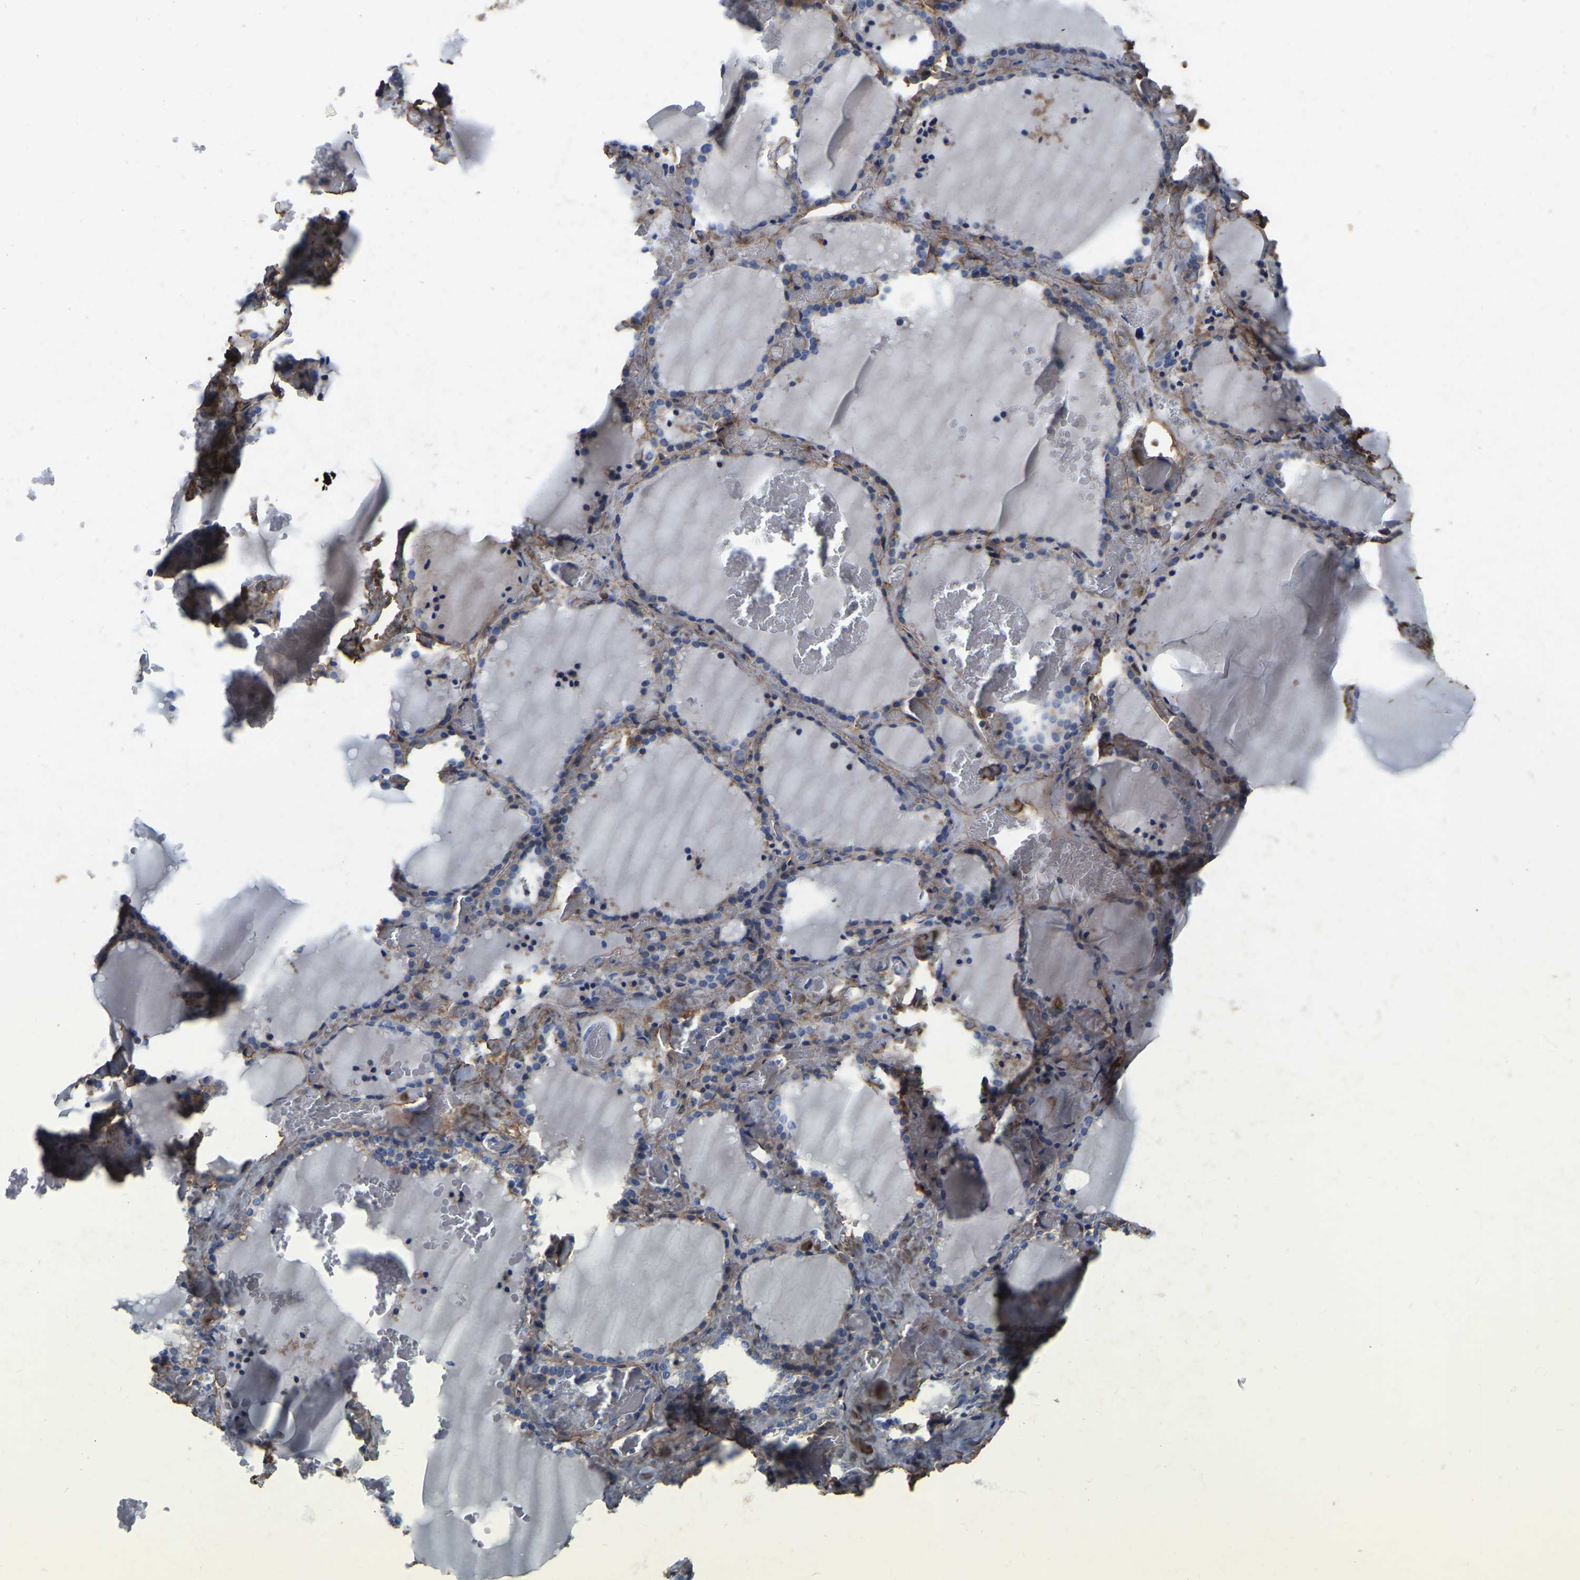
{"staining": {"intensity": "weak", "quantity": "25%-75%", "location": "cytoplasmic/membranous"}, "tissue": "thyroid gland", "cell_type": "Glandular cells", "image_type": "normal", "snomed": [{"axis": "morphology", "description": "Normal tissue, NOS"}, {"axis": "topography", "description": "Thyroid gland"}], "caption": "Protein staining exhibits weak cytoplasmic/membranous expression in about 25%-75% of glandular cells in benign thyroid gland. (DAB IHC with brightfield microscopy, high magnification).", "gene": "COL6A1", "patient": {"sex": "female", "age": 22}}